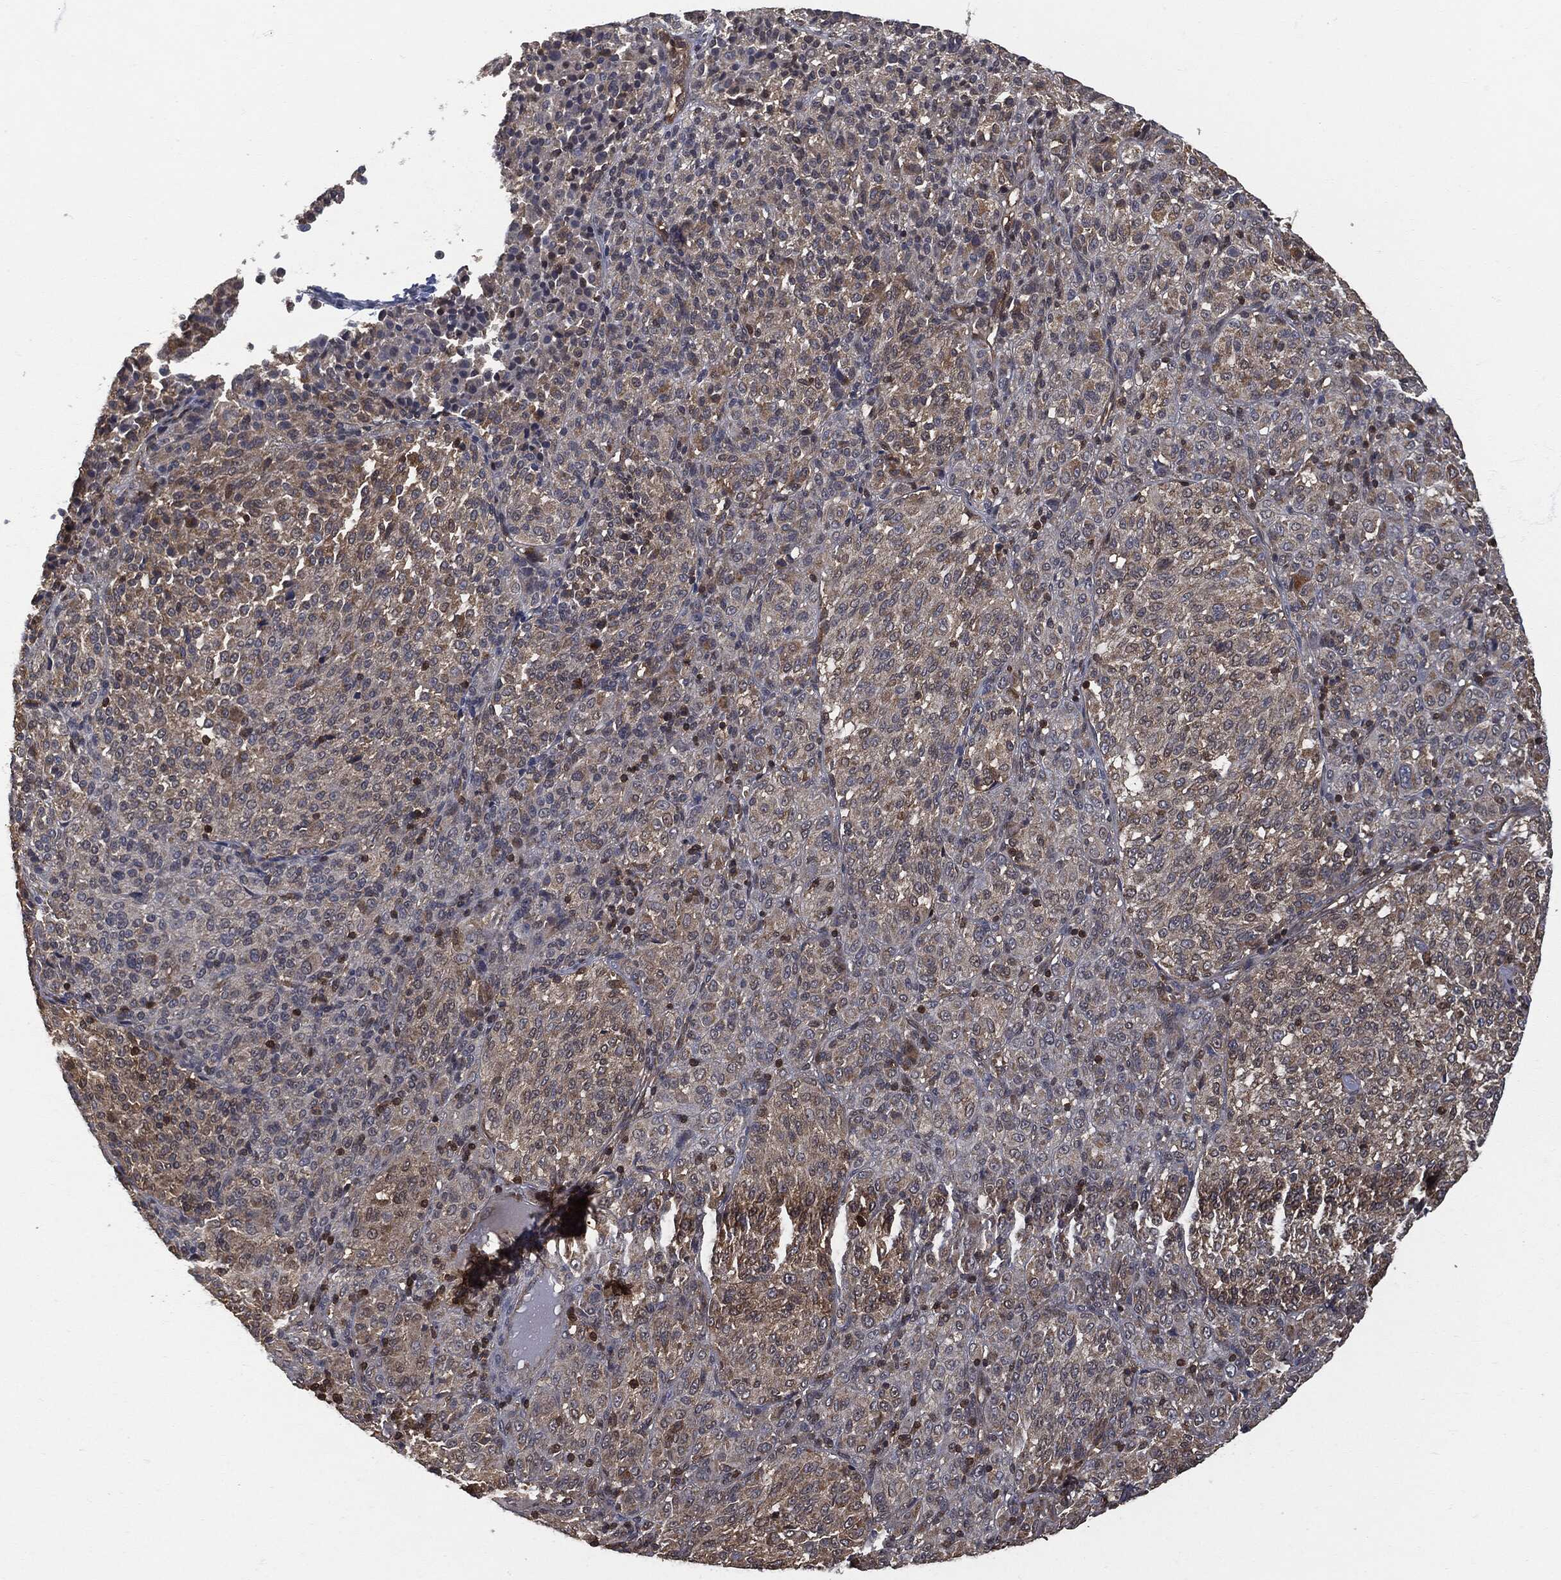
{"staining": {"intensity": "weak", "quantity": "<25%", "location": "cytoplasmic/membranous"}, "tissue": "melanoma", "cell_type": "Tumor cells", "image_type": "cancer", "snomed": [{"axis": "morphology", "description": "Malignant melanoma, Metastatic site"}, {"axis": "topography", "description": "Brain"}], "caption": "Immunohistochemical staining of human melanoma exhibits no significant expression in tumor cells.", "gene": "PSMB10", "patient": {"sex": "female", "age": 56}}